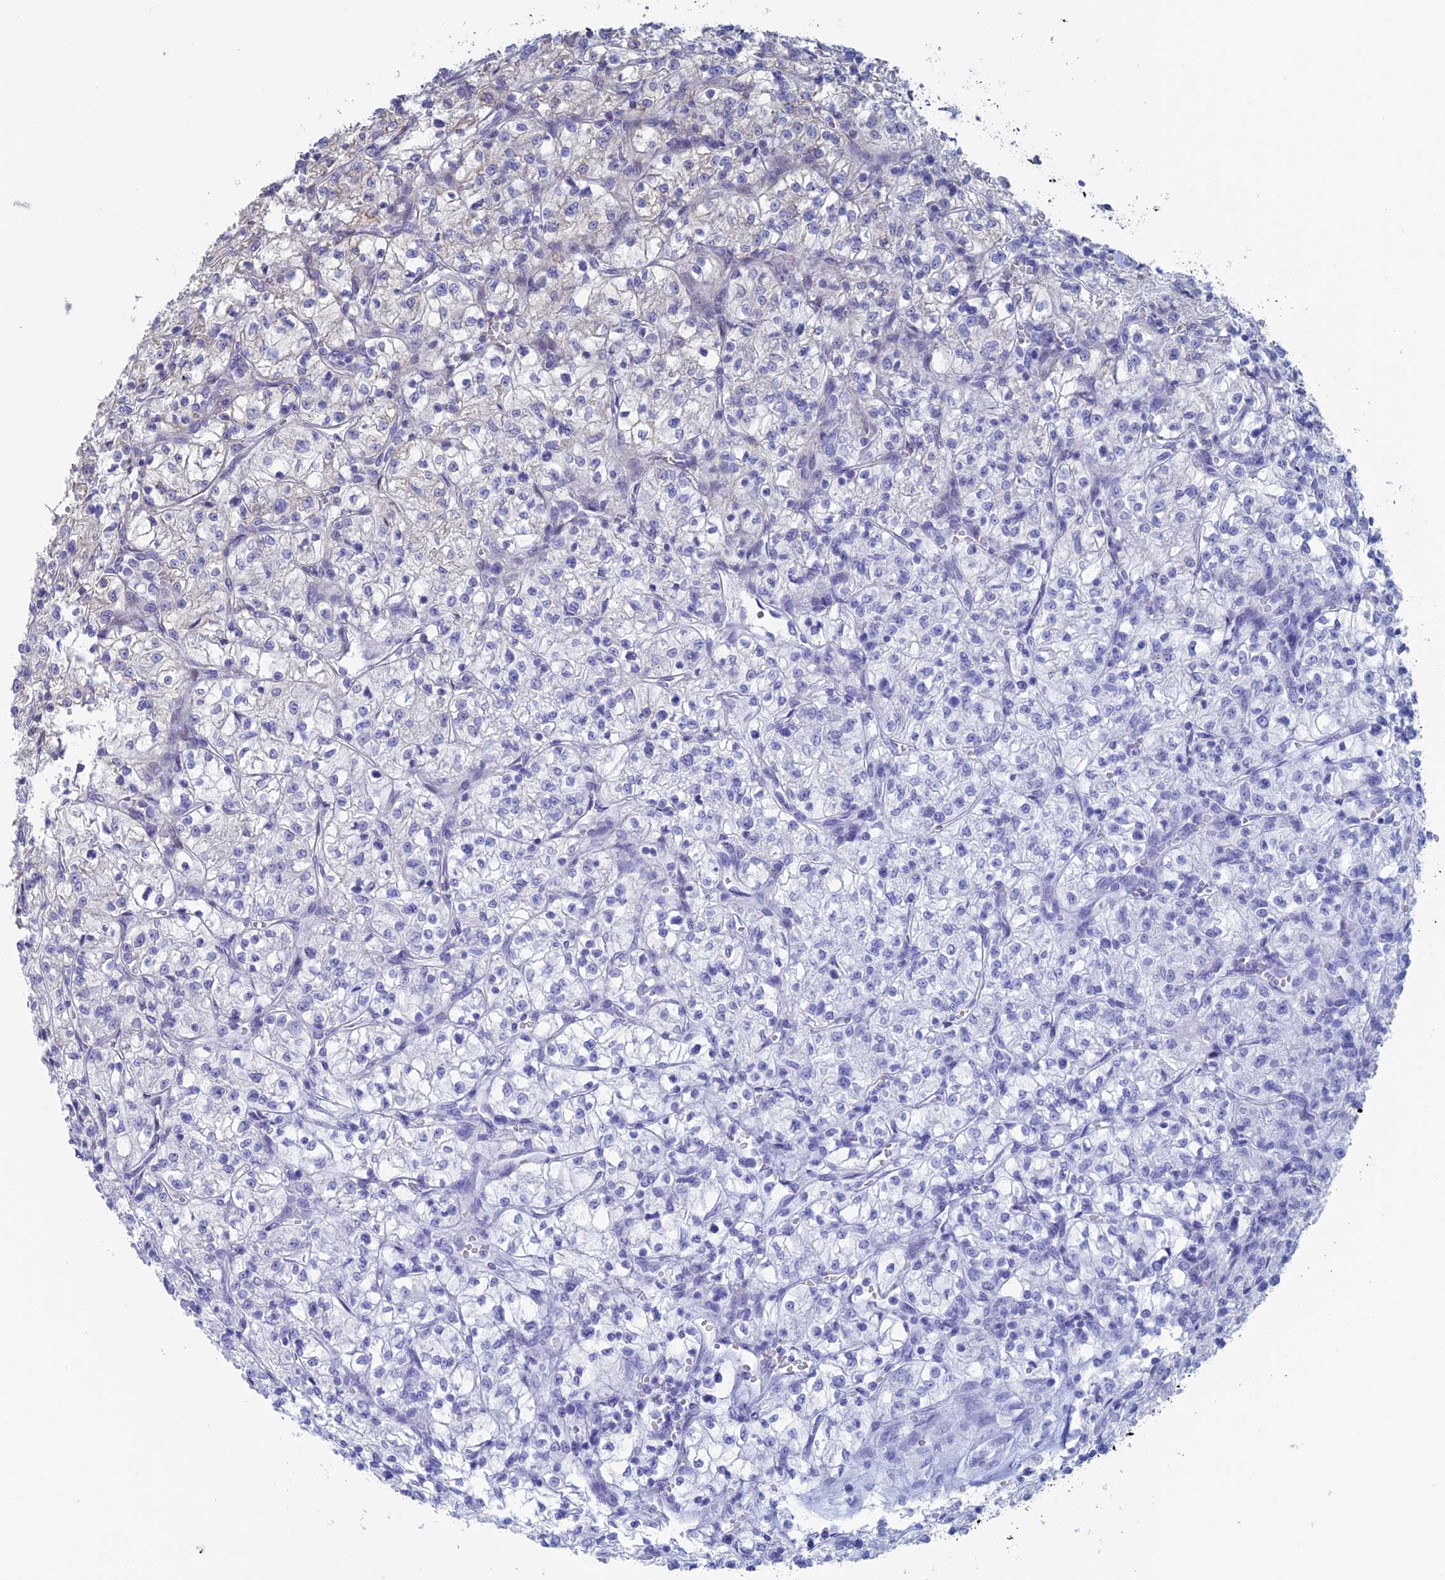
{"staining": {"intensity": "negative", "quantity": "none", "location": "none"}, "tissue": "renal cancer", "cell_type": "Tumor cells", "image_type": "cancer", "snomed": [{"axis": "morphology", "description": "Adenocarcinoma, NOS"}, {"axis": "topography", "description": "Kidney"}], "caption": "Tumor cells show no significant positivity in renal adenocarcinoma.", "gene": "TBC1D30", "patient": {"sex": "female", "age": 64}}